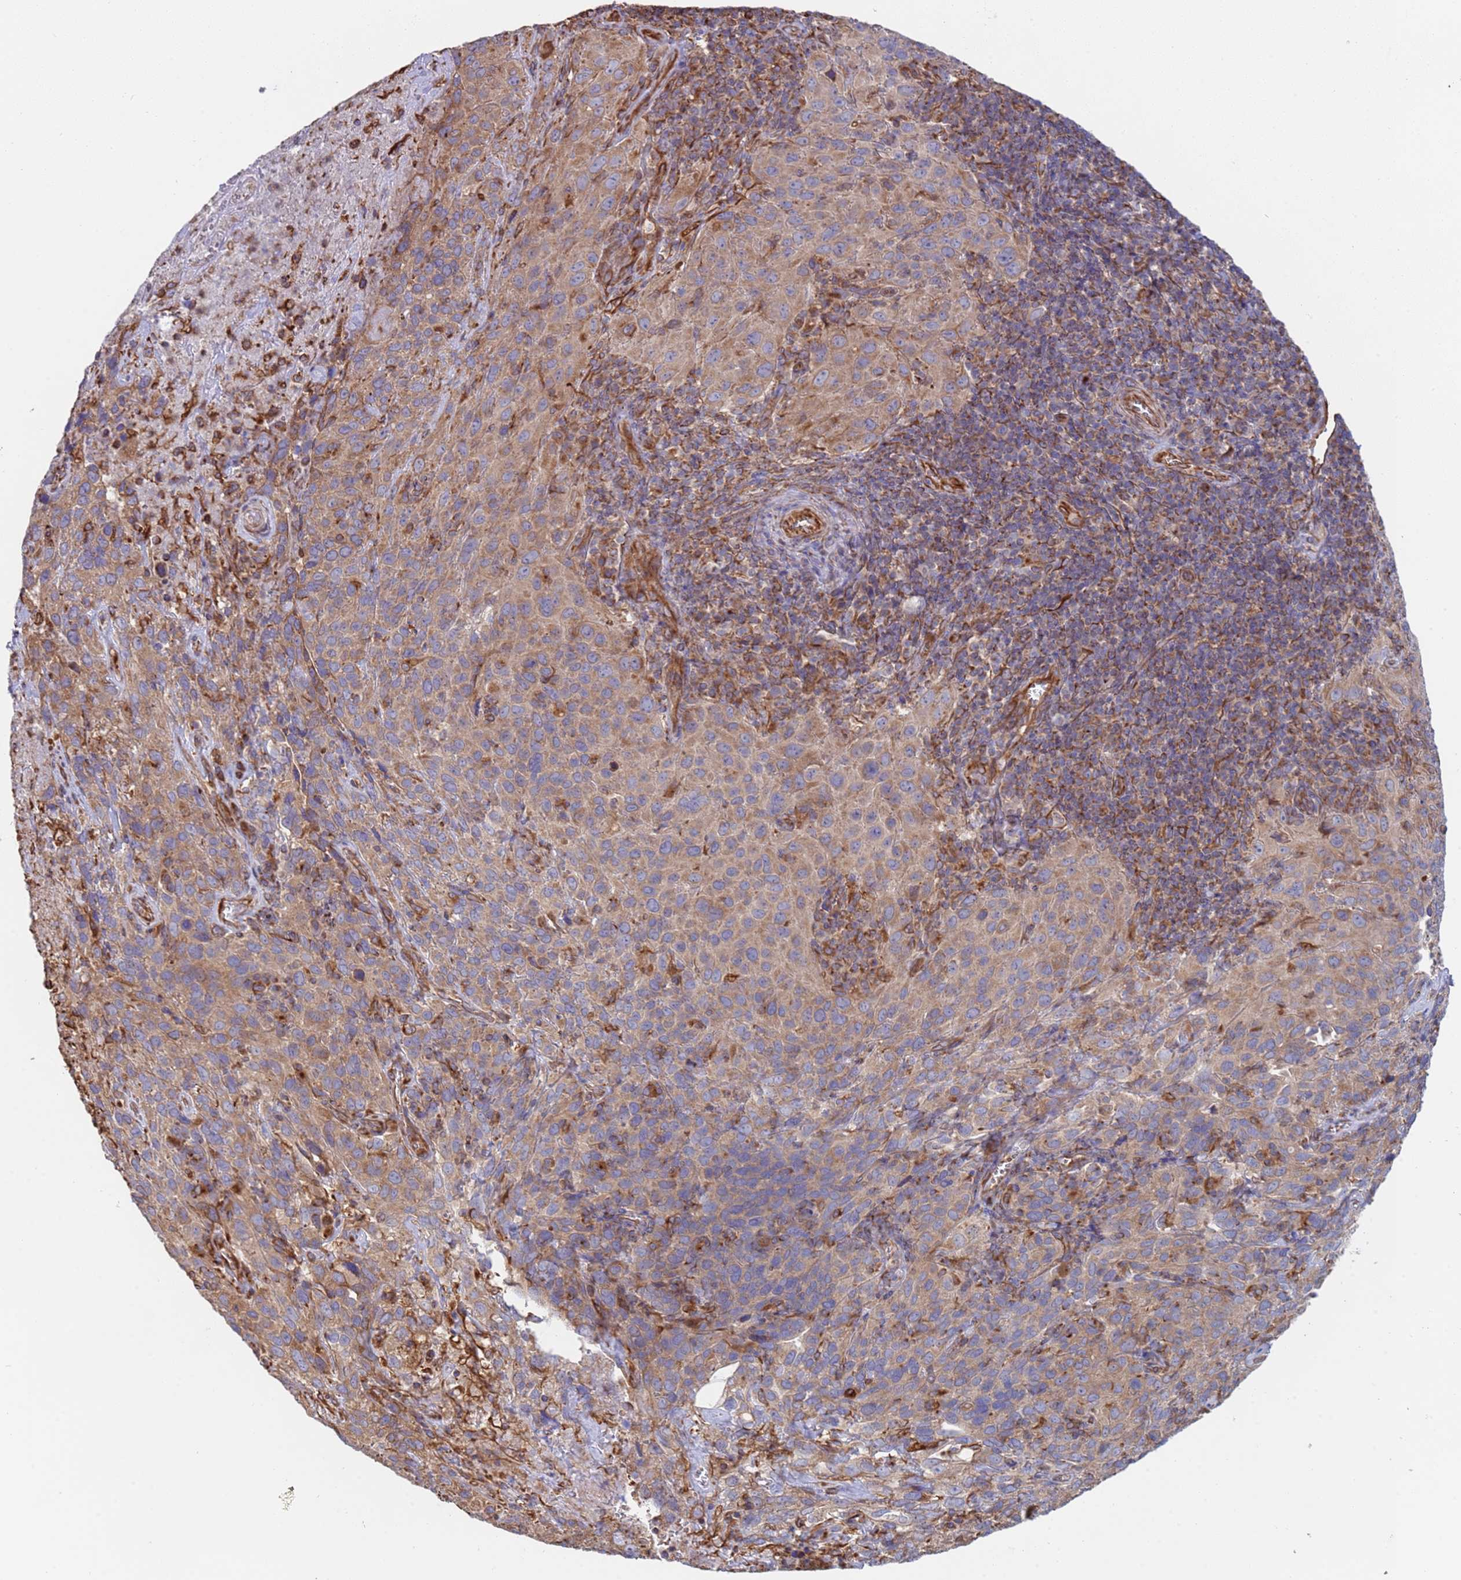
{"staining": {"intensity": "moderate", "quantity": ">75%", "location": "cytoplasmic/membranous"}, "tissue": "cervical cancer", "cell_type": "Tumor cells", "image_type": "cancer", "snomed": [{"axis": "morphology", "description": "Squamous cell carcinoma, NOS"}, {"axis": "topography", "description": "Cervix"}], "caption": "Human cervical cancer (squamous cell carcinoma) stained for a protein (brown) shows moderate cytoplasmic/membranous positive staining in about >75% of tumor cells.", "gene": "NUDT12", "patient": {"sex": "female", "age": 51}}